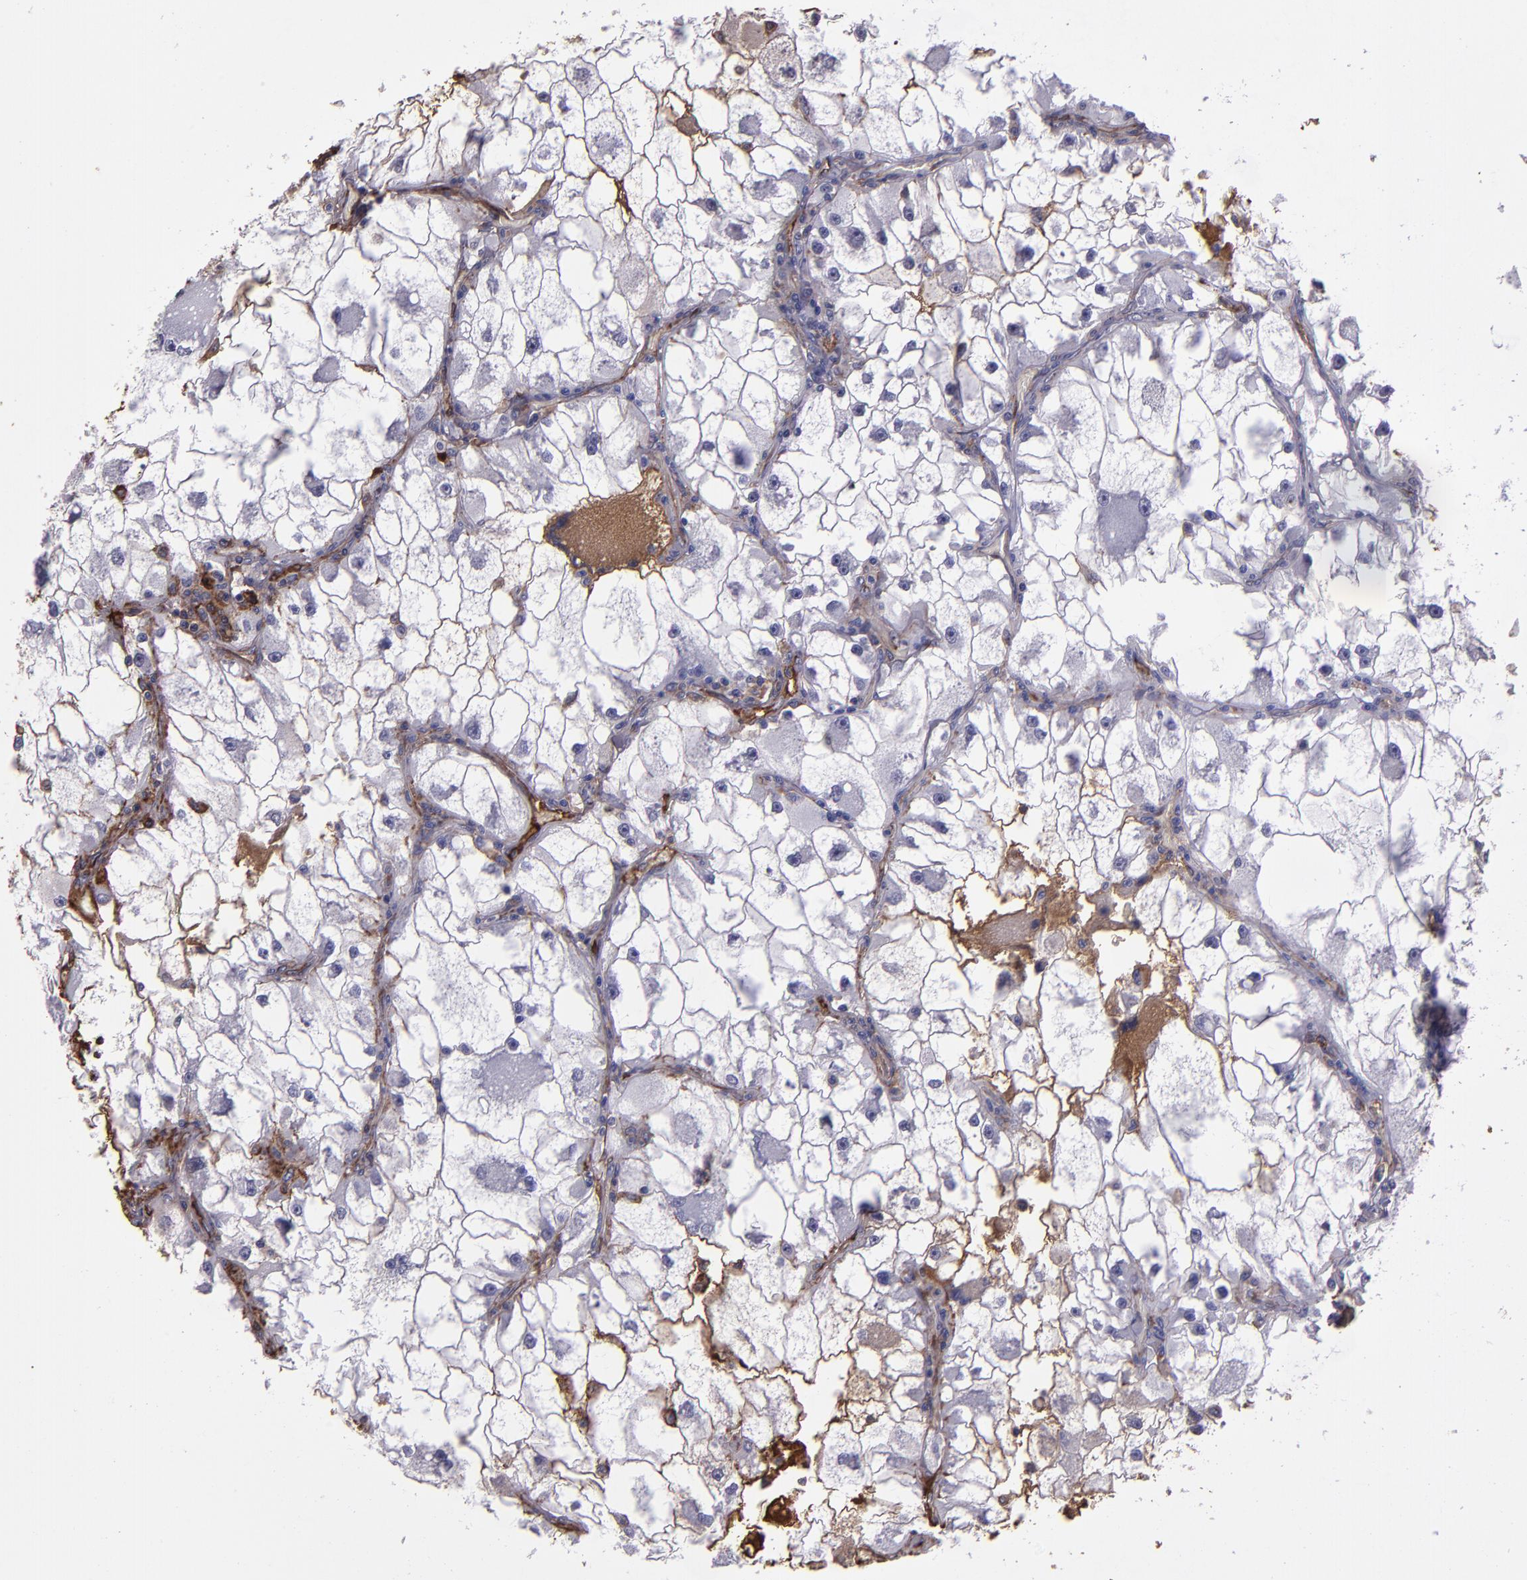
{"staining": {"intensity": "moderate", "quantity": "25%-75%", "location": "cytoplasmic/membranous"}, "tissue": "renal cancer", "cell_type": "Tumor cells", "image_type": "cancer", "snomed": [{"axis": "morphology", "description": "Adenocarcinoma, NOS"}, {"axis": "topography", "description": "Kidney"}], "caption": "Renal cancer tissue exhibits moderate cytoplasmic/membranous expression in approximately 25%-75% of tumor cells, visualized by immunohistochemistry. Immunohistochemistry stains the protein in brown and the nuclei are stained blue.", "gene": "A2M", "patient": {"sex": "female", "age": 73}}